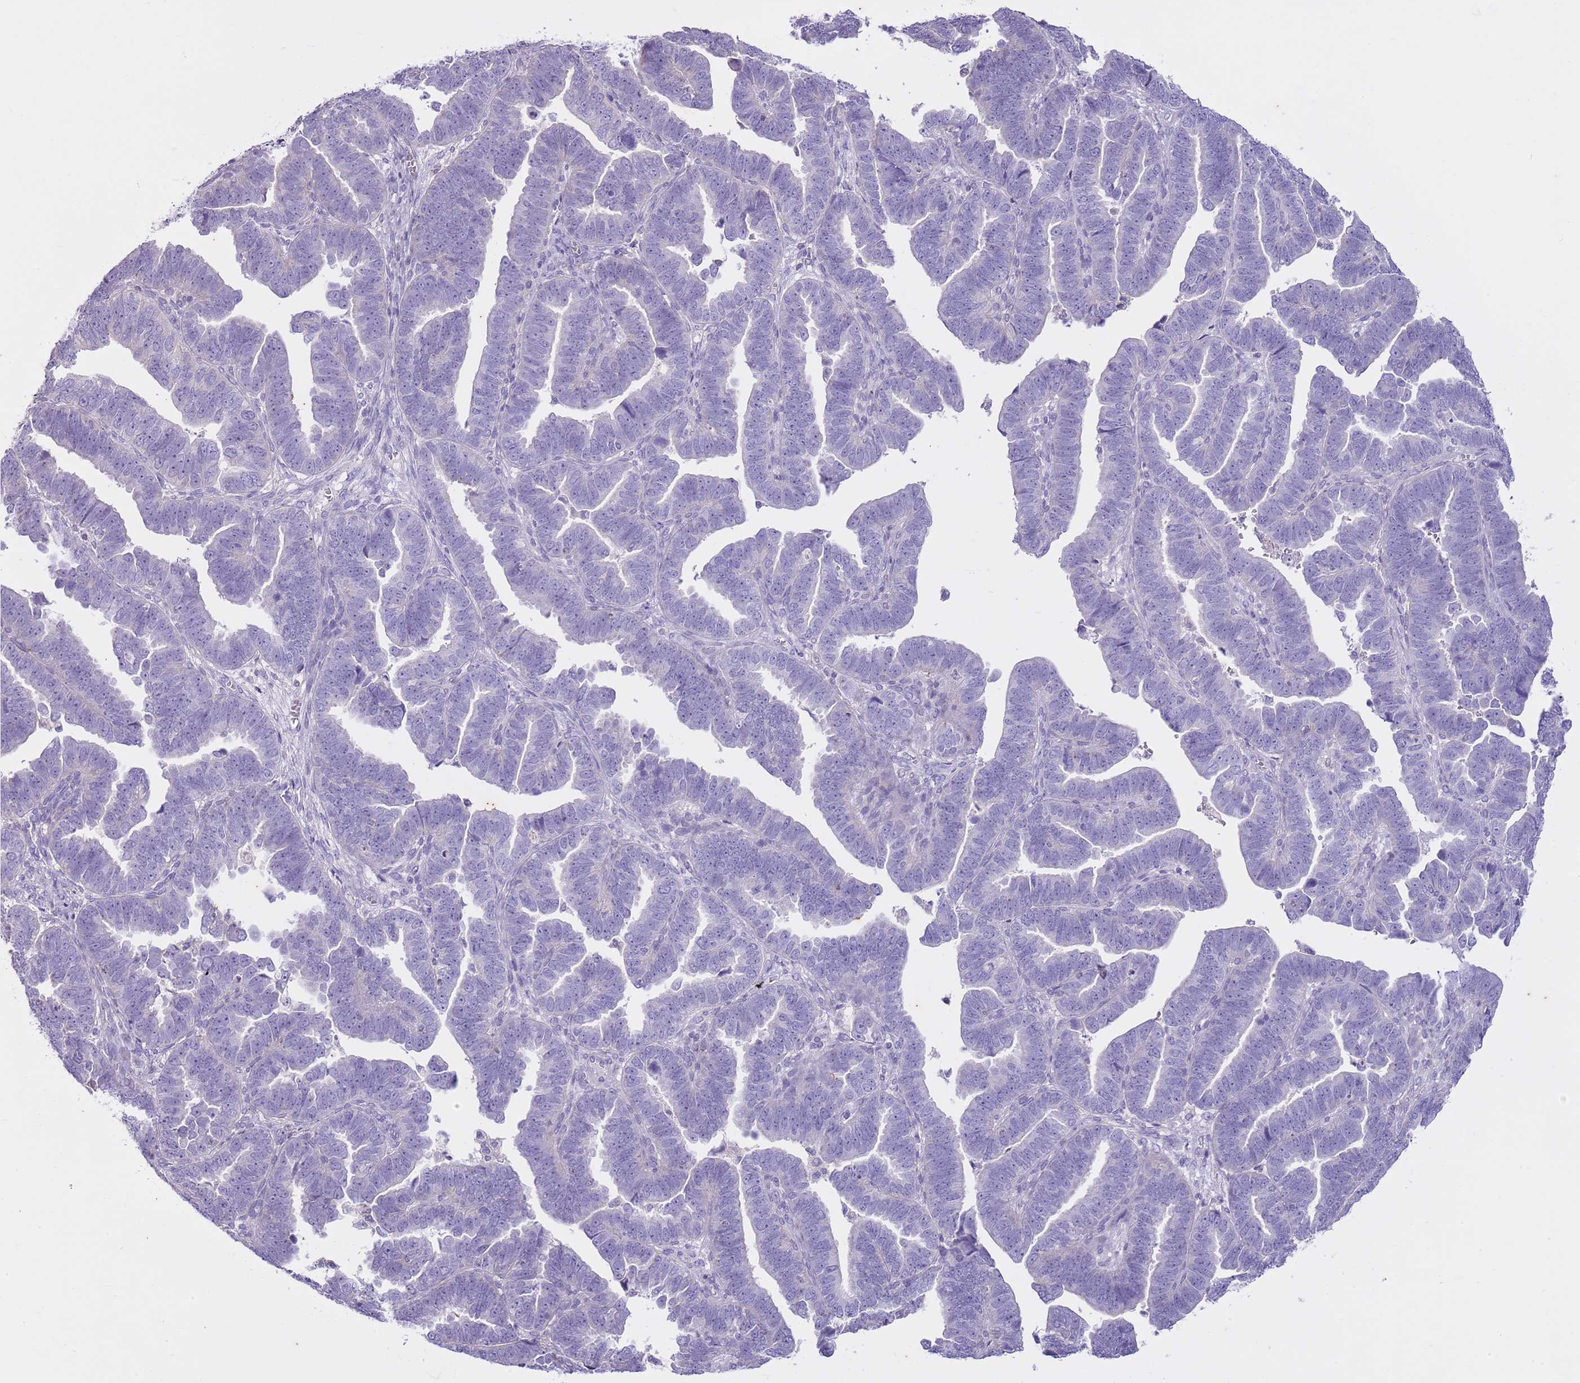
{"staining": {"intensity": "negative", "quantity": "none", "location": "none"}, "tissue": "endometrial cancer", "cell_type": "Tumor cells", "image_type": "cancer", "snomed": [{"axis": "morphology", "description": "Adenocarcinoma, NOS"}, {"axis": "topography", "description": "Endometrium"}], "caption": "The IHC histopathology image has no significant expression in tumor cells of endometrial adenocarcinoma tissue.", "gene": "CNPPD1", "patient": {"sex": "female", "age": 75}}